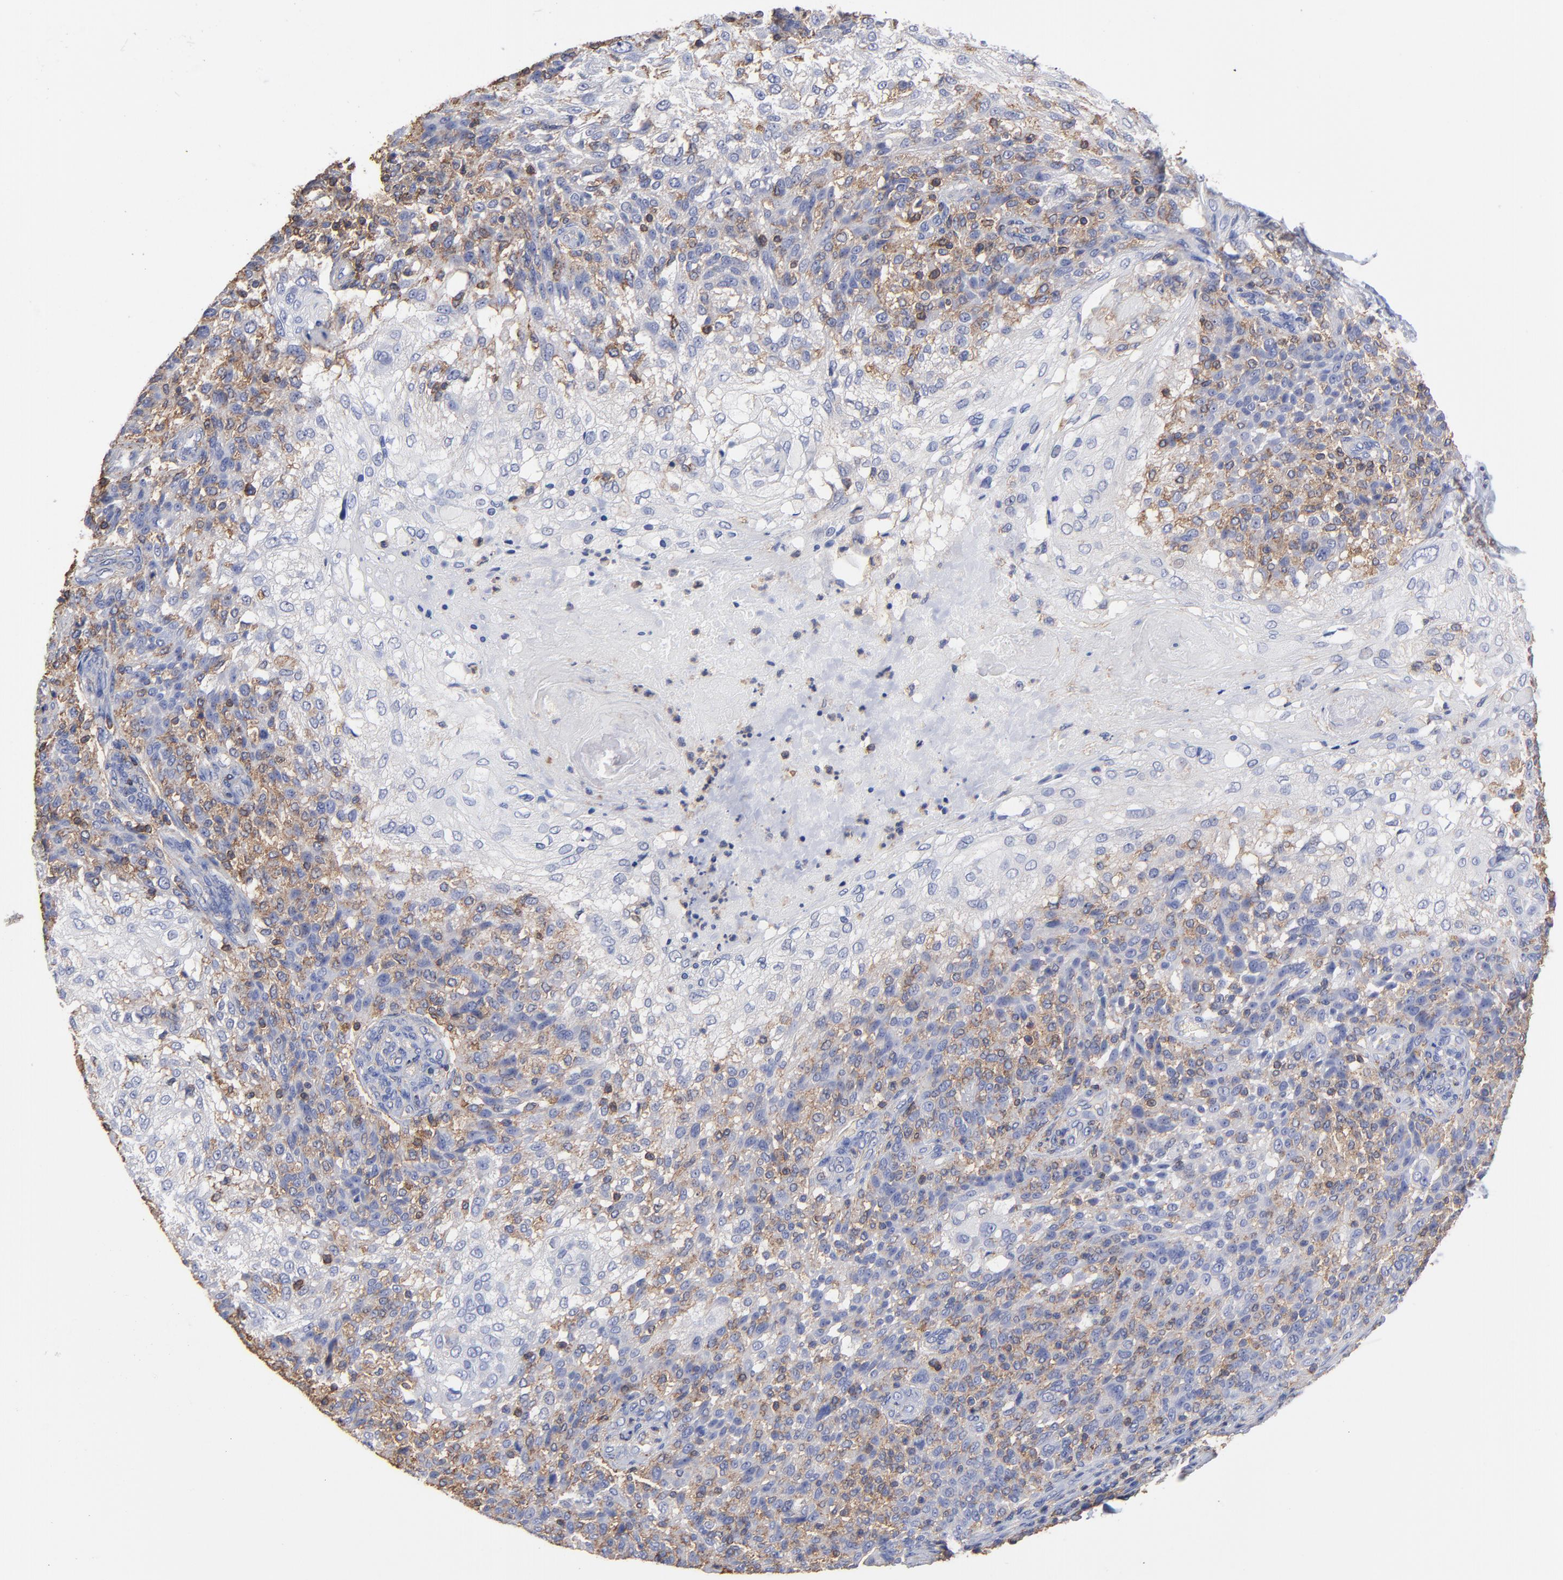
{"staining": {"intensity": "weak", "quantity": "25%-75%", "location": "cytoplasmic/membranous"}, "tissue": "skin cancer", "cell_type": "Tumor cells", "image_type": "cancer", "snomed": [{"axis": "morphology", "description": "Normal tissue, NOS"}, {"axis": "morphology", "description": "Squamous cell carcinoma, NOS"}, {"axis": "topography", "description": "Skin"}], "caption": "Human squamous cell carcinoma (skin) stained for a protein (brown) exhibits weak cytoplasmic/membranous positive expression in about 25%-75% of tumor cells.", "gene": "ASL", "patient": {"sex": "female", "age": 83}}